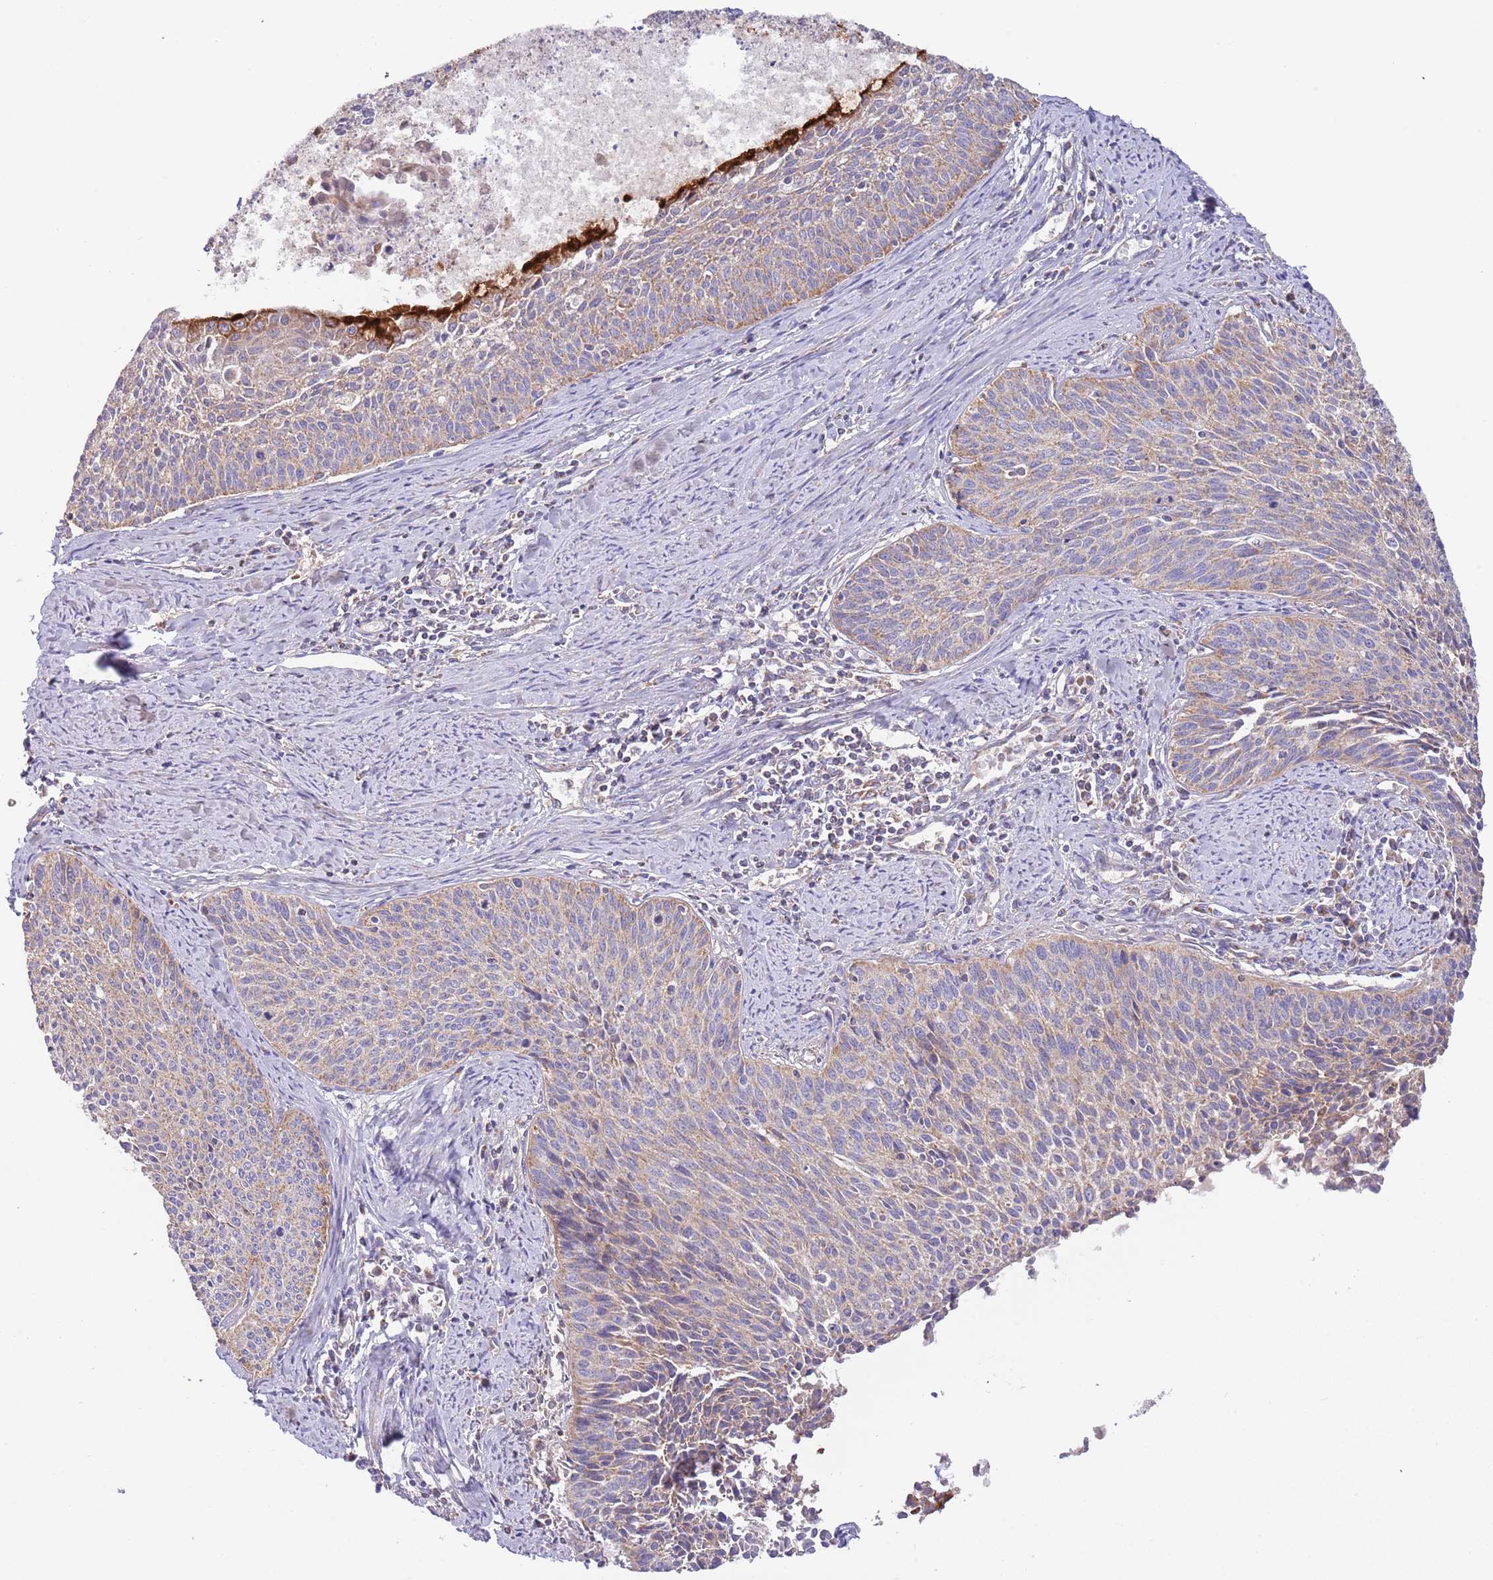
{"staining": {"intensity": "weak", "quantity": ">75%", "location": "cytoplasmic/membranous"}, "tissue": "cervical cancer", "cell_type": "Tumor cells", "image_type": "cancer", "snomed": [{"axis": "morphology", "description": "Squamous cell carcinoma, NOS"}, {"axis": "topography", "description": "Cervix"}], "caption": "Immunohistochemical staining of human squamous cell carcinoma (cervical) exhibits low levels of weak cytoplasmic/membranous protein staining in about >75% of tumor cells.", "gene": "DNAJA3", "patient": {"sex": "female", "age": 55}}